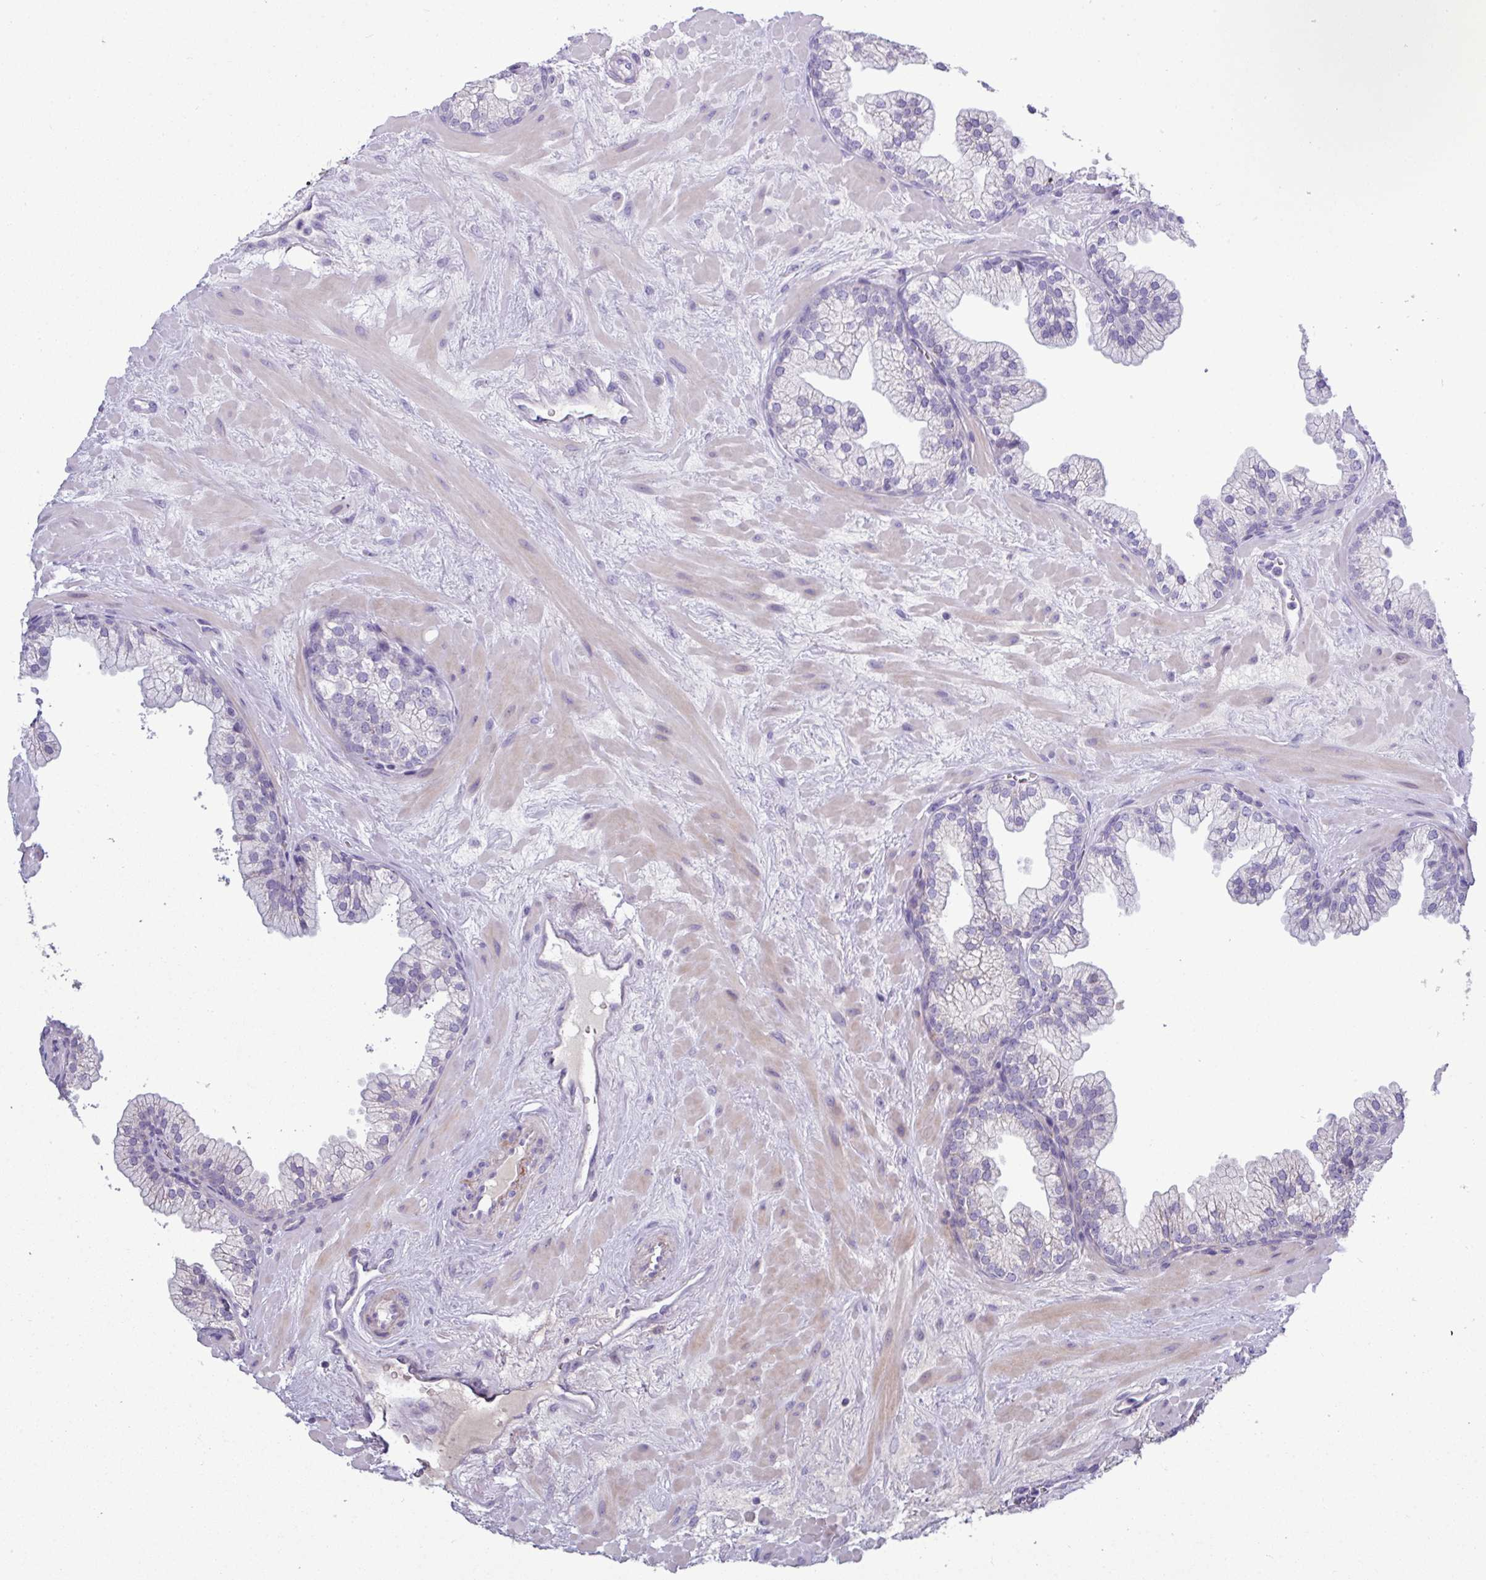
{"staining": {"intensity": "weak", "quantity": "25%-75%", "location": "cytoplasmic/membranous"}, "tissue": "prostate", "cell_type": "Glandular cells", "image_type": "normal", "snomed": [{"axis": "morphology", "description": "Normal tissue, NOS"}, {"axis": "topography", "description": "Prostate"}, {"axis": "topography", "description": "Peripheral nerve tissue"}], "caption": "Immunohistochemistry (DAB) staining of benign prostate reveals weak cytoplasmic/membranous protein positivity in approximately 25%-75% of glandular cells. (brown staining indicates protein expression, while blue staining denotes nuclei).", "gene": "TNFSF12", "patient": {"sex": "male", "age": 61}}